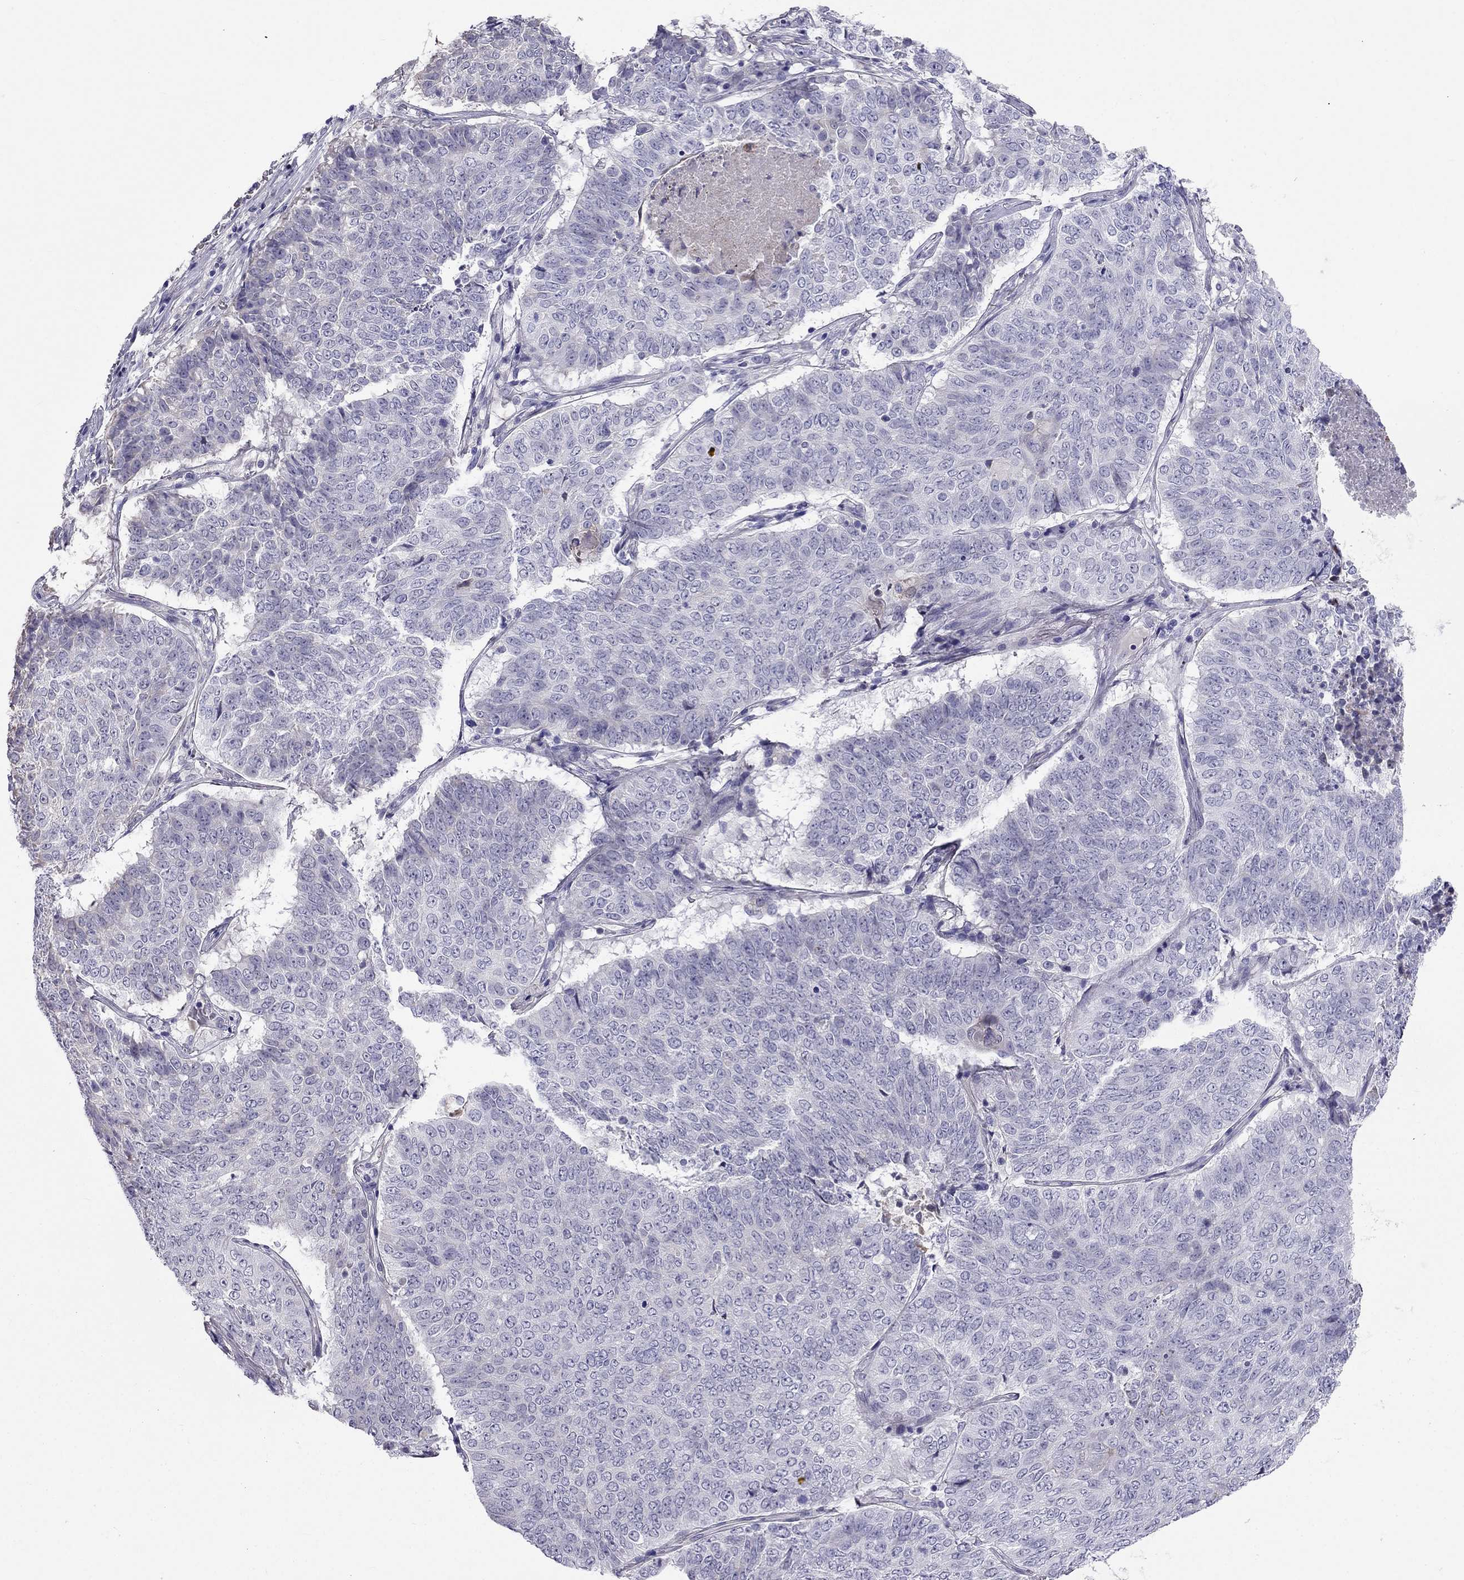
{"staining": {"intensity": "negative", "quantity": "none", "location": "none"}, "tissue": "lung cancer", "cell_type": "Tumor cells", "image_type": "cancer", "snomed": [{"axis": "morphology", "description": "Squamous cell carcinoma, NOS"}, {"axis": "topography", "description": "Lung"}], "caption": "An immunohistochemistry image of squamous cell carcinoma (lung) is shown. There is no staining in tumor cells of squamous cell carcinoma (lung).", "gene": "TBC1D21", "patient": {"sex": "male", "age": 64}}